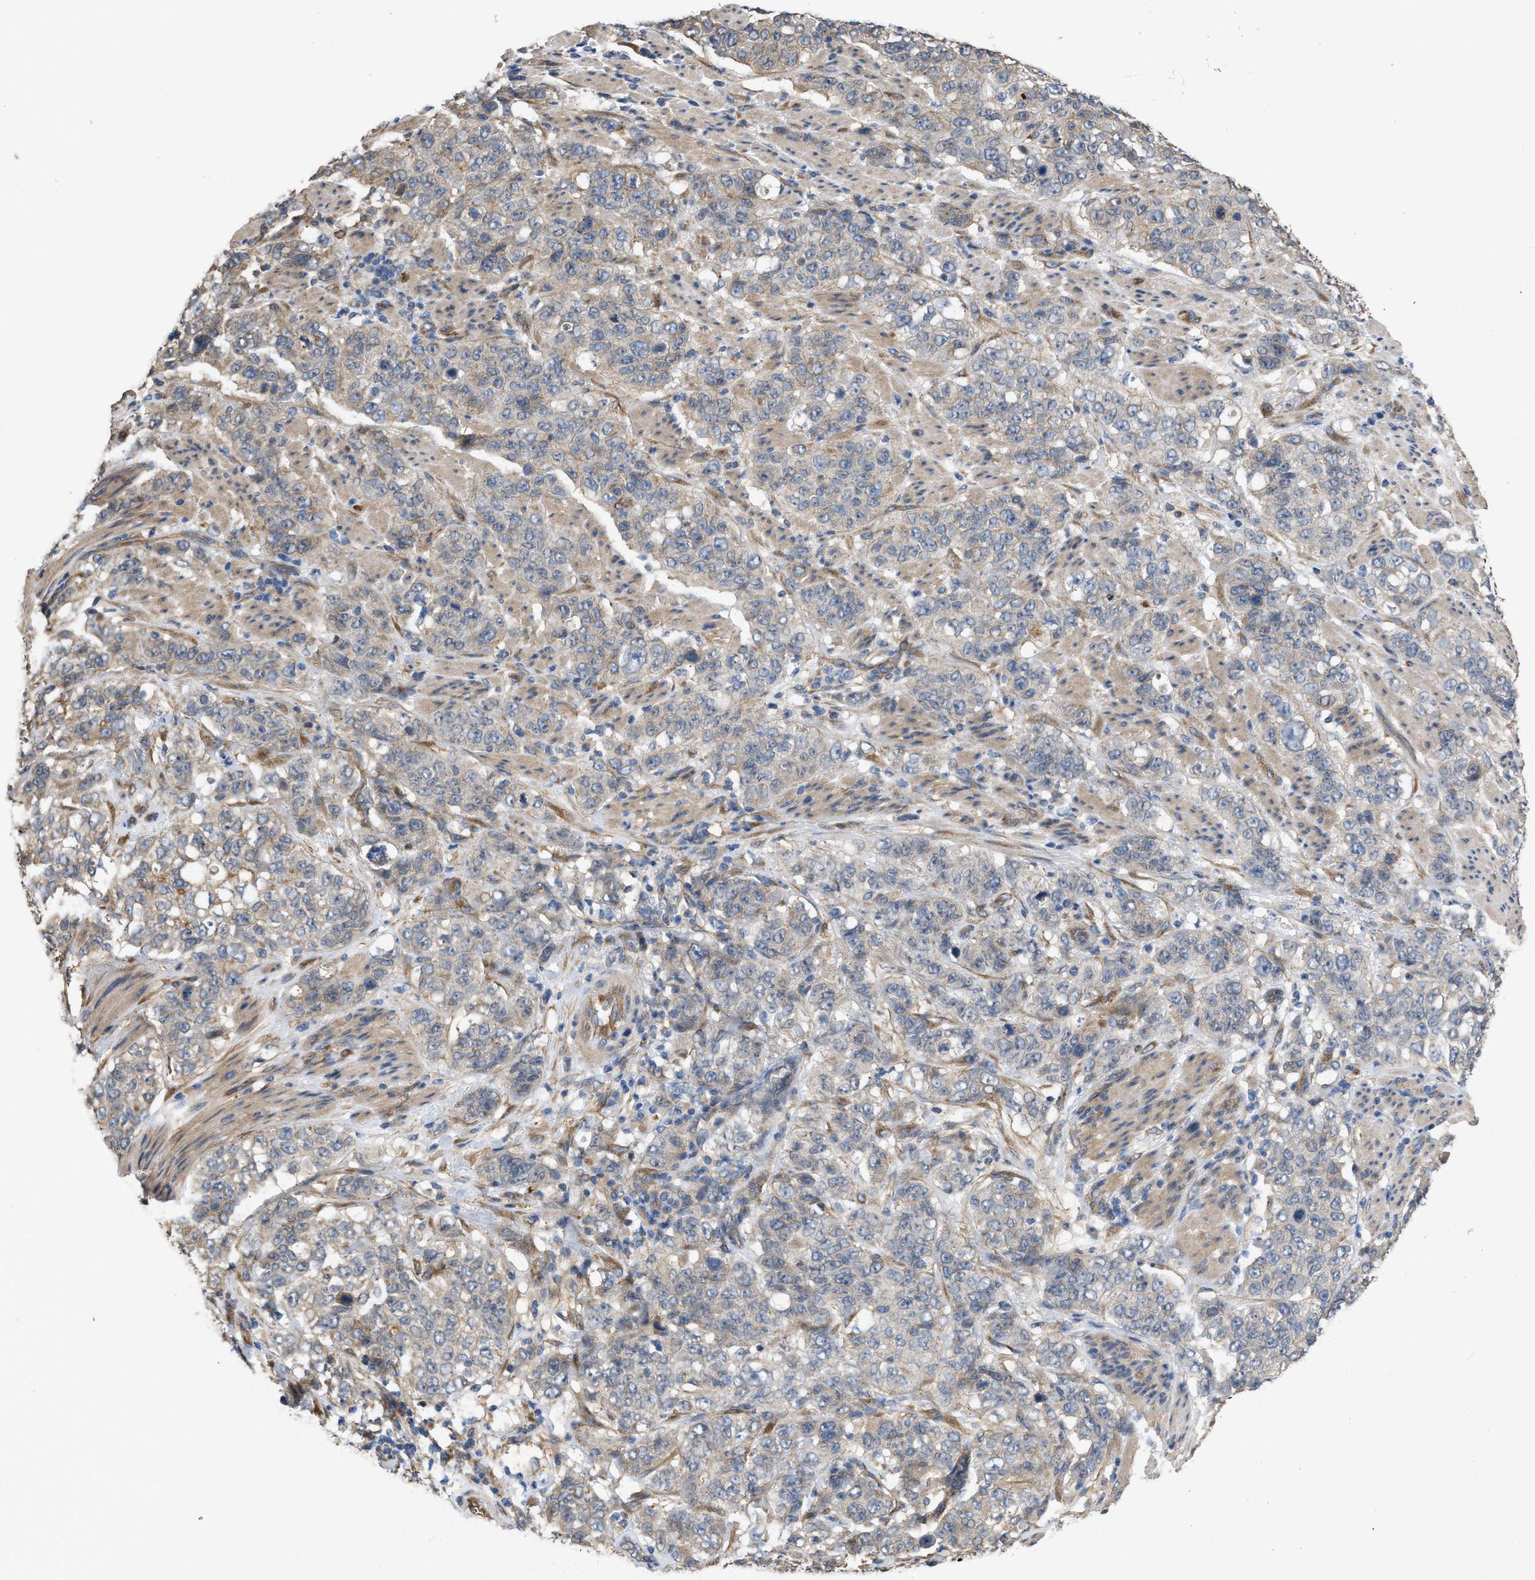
{"staining": {"intensity": "negative", "quantity": "none", "location": "none"}, "tissue": "stomach cancer", "cell_type": "Tumor cells", "image_type": "cancer", "snomed": [{"axis": "morphology", "description": "Adenocarcinoma, NOS"}, {"axis": "topography", "description": "Stomach"}], "caption": "Immunohistochemistry (IHC) photomicrograph of neoplastic tissue: human adenocarcinoma (stomach) stained with DAB (3,3'-diaminobenzidine) shows no significant protein expression in tumor cells.", "gene": "SLC4A11", "patient": {"sex": "male", "age": 48}}